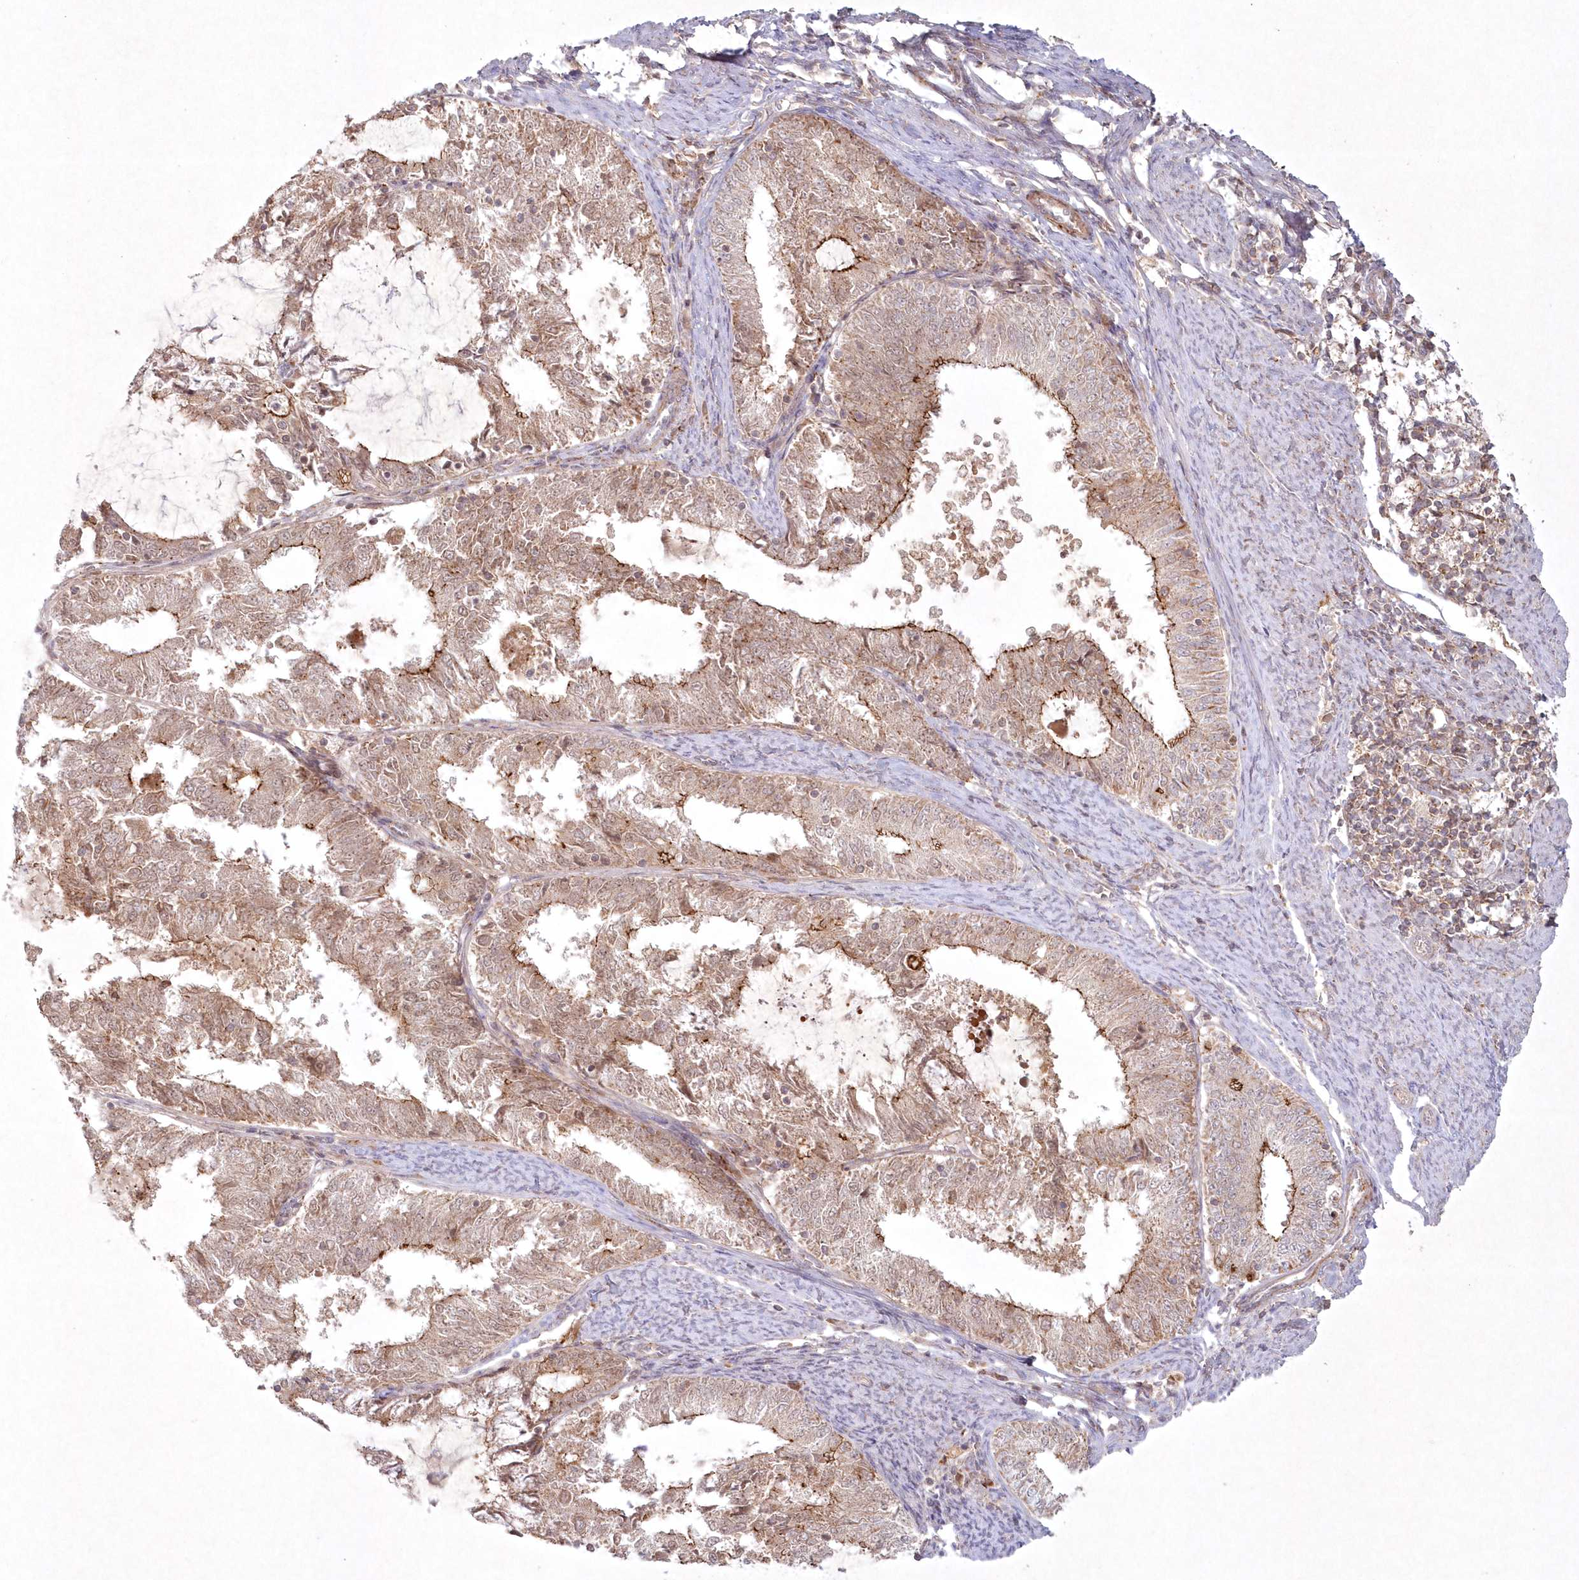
{"staining": {"intensity": "moderate", "quantity": ">75%", "location": "cytoplasmic/membranous"}, "tissue": "endometrial cancer", "cell_type": "Tumor cells", "image_type": "cancer", "snomed": [{"axis": "morphology", "description": "Adenocarcinoma, NOS"}, {"axis": "topography", "description": "Endometrium"}], "caption": "Immunohistochemistry image of endometrial adenocarcinoma stained for a protein (brown), which reveals medium levels of moderate cytoplasmic/membranous positivity in about >75% of tumor cells.", "gene": "TOGARAM2", "patient": {"sex": "female", "age": 57}}